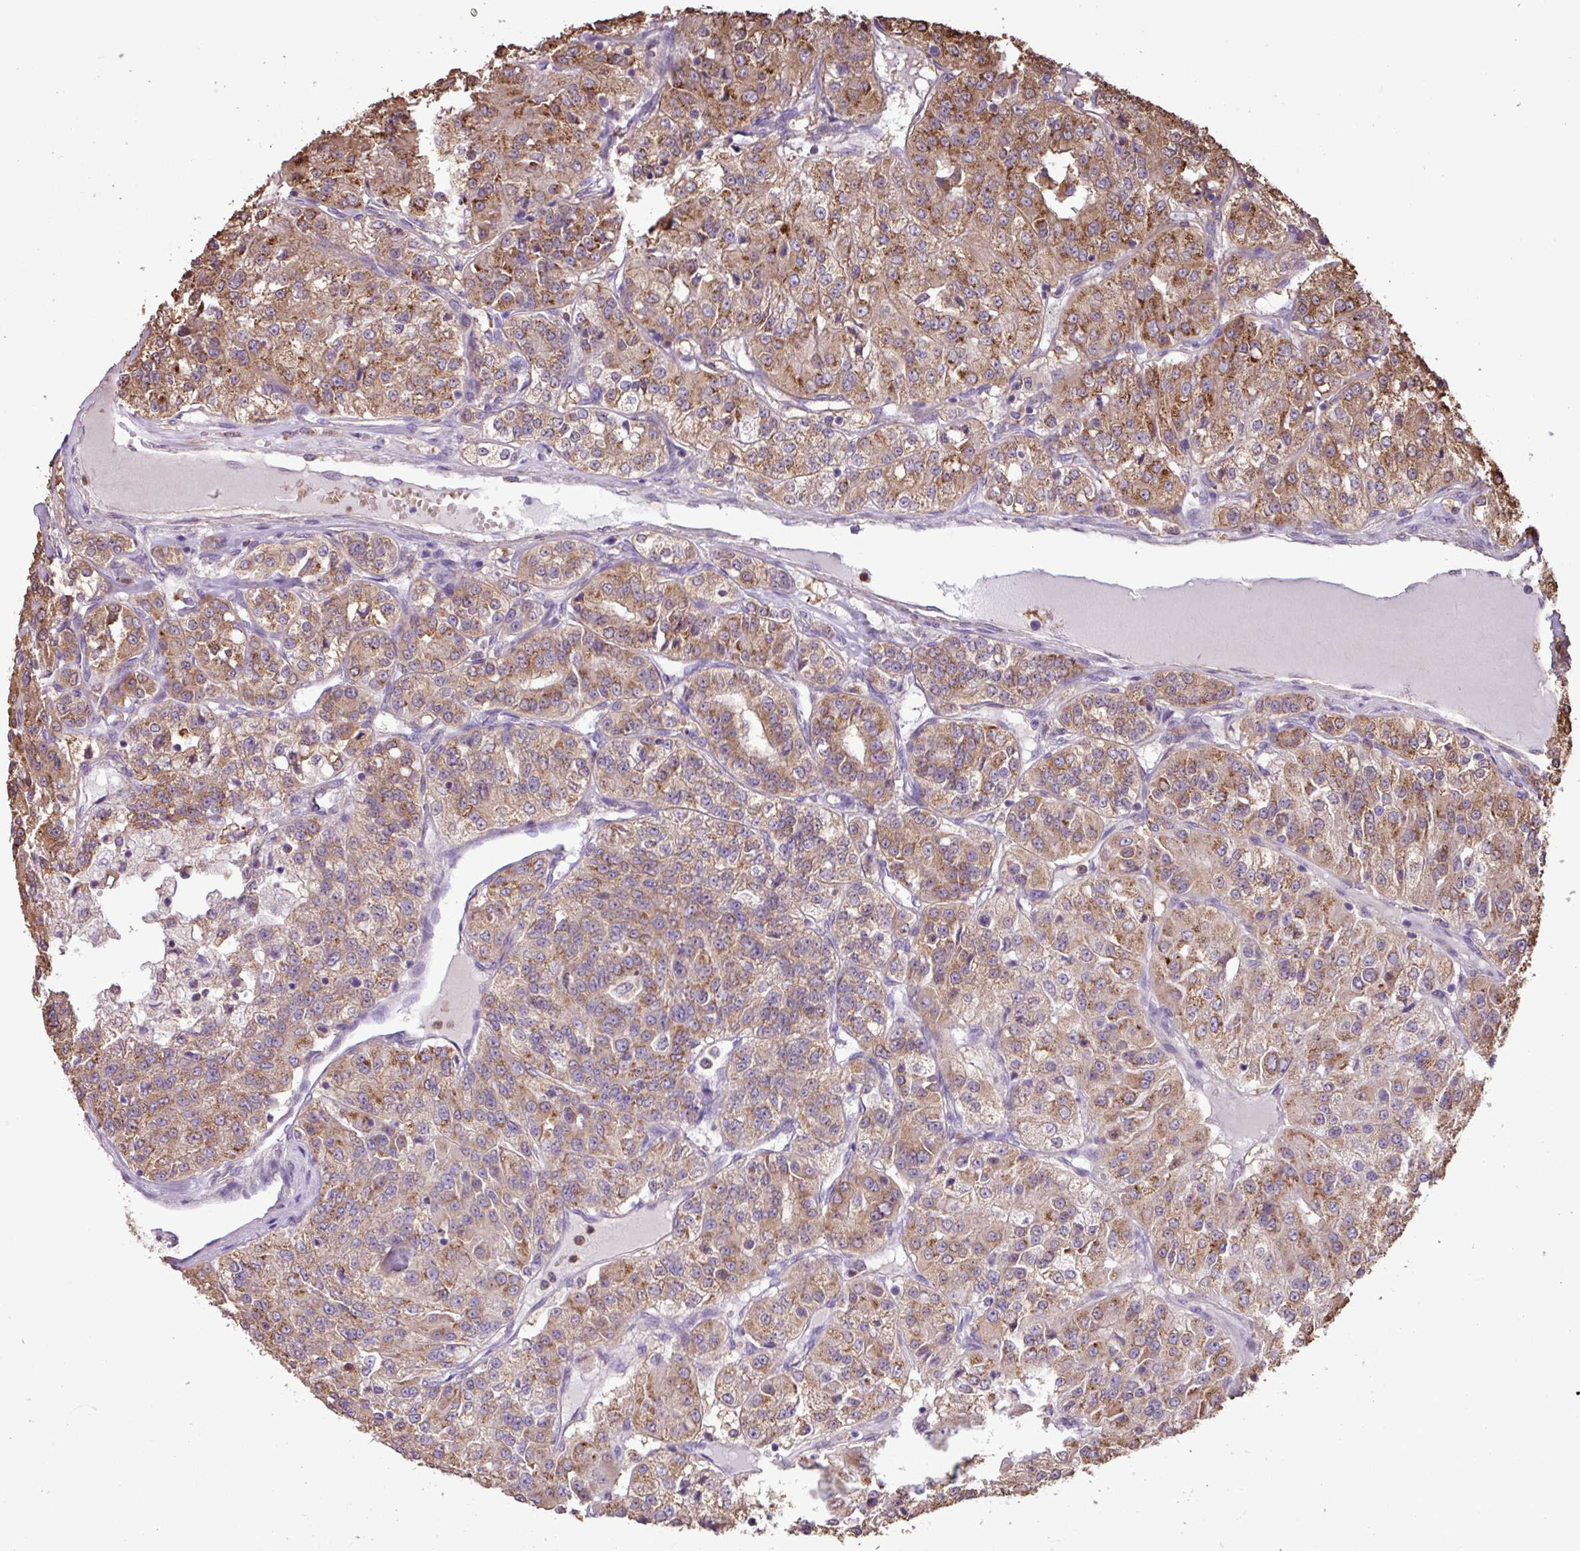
{"staining": {"intensity": "moderate", "quantity": ">75%", "location": "cytoplasmic/membranous"}, "tissue": "renal cancer", "cell_type": "Tumor cells", "image_type": "cancer", "snomed": [{"axis": "morphology", "description": "Adenocarcinoma, NOS"}, {"axis": "topography", "description": "Kidney"}], "caption": "Immunohistochemical staining of renal adenocarcinoma displays medium levels of moderate cytoplasmic/membranous staining in approximately >75% of tumor cells.", "gene": "CHST11", "patient": {"sex": "female", "age": 63}}